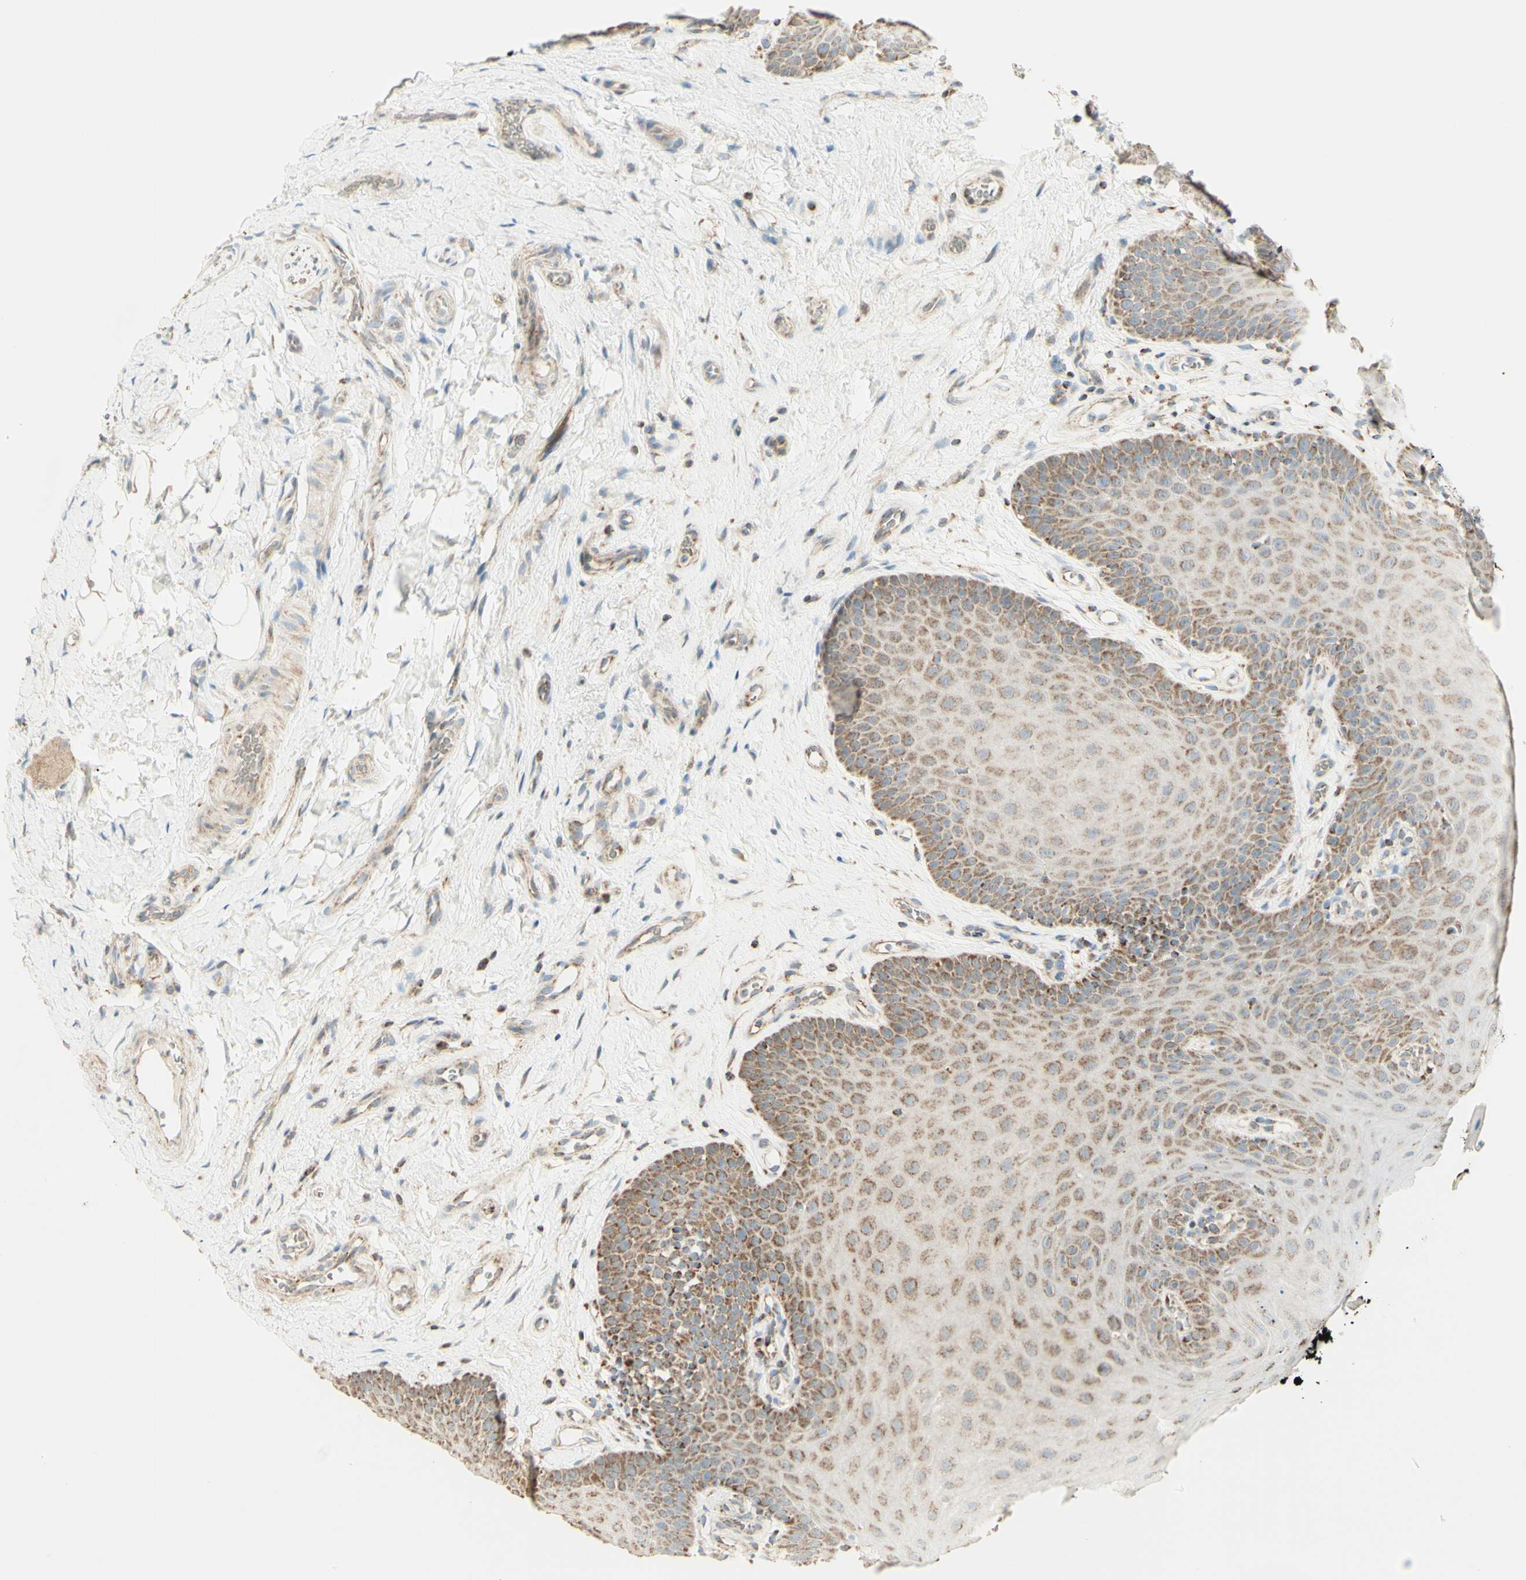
{"staining": {"intensity": "moderate", "quantity": ">75%", "location": "cytoplasmic/membranous"}, "tissue": "oral mucosa", "cell_type": "Squamous epithelial cells", "image_type": "normal", "snomed": [{"axis": "morphology", "description": "Normal tissue, NOS"}, {"axis": "topography", "description": "Skeletal muscle"}, {"axis": "topography", "description": "Oral tissue"}], "caption": "Protein expression analysis of normal oral mucosa demonstrates moderate cytoplasmic/membranous expression in approximately >75% of squamous epithelial cells.", "gene": "LETM1", "patient": {"sex": "male", "age": 58}}